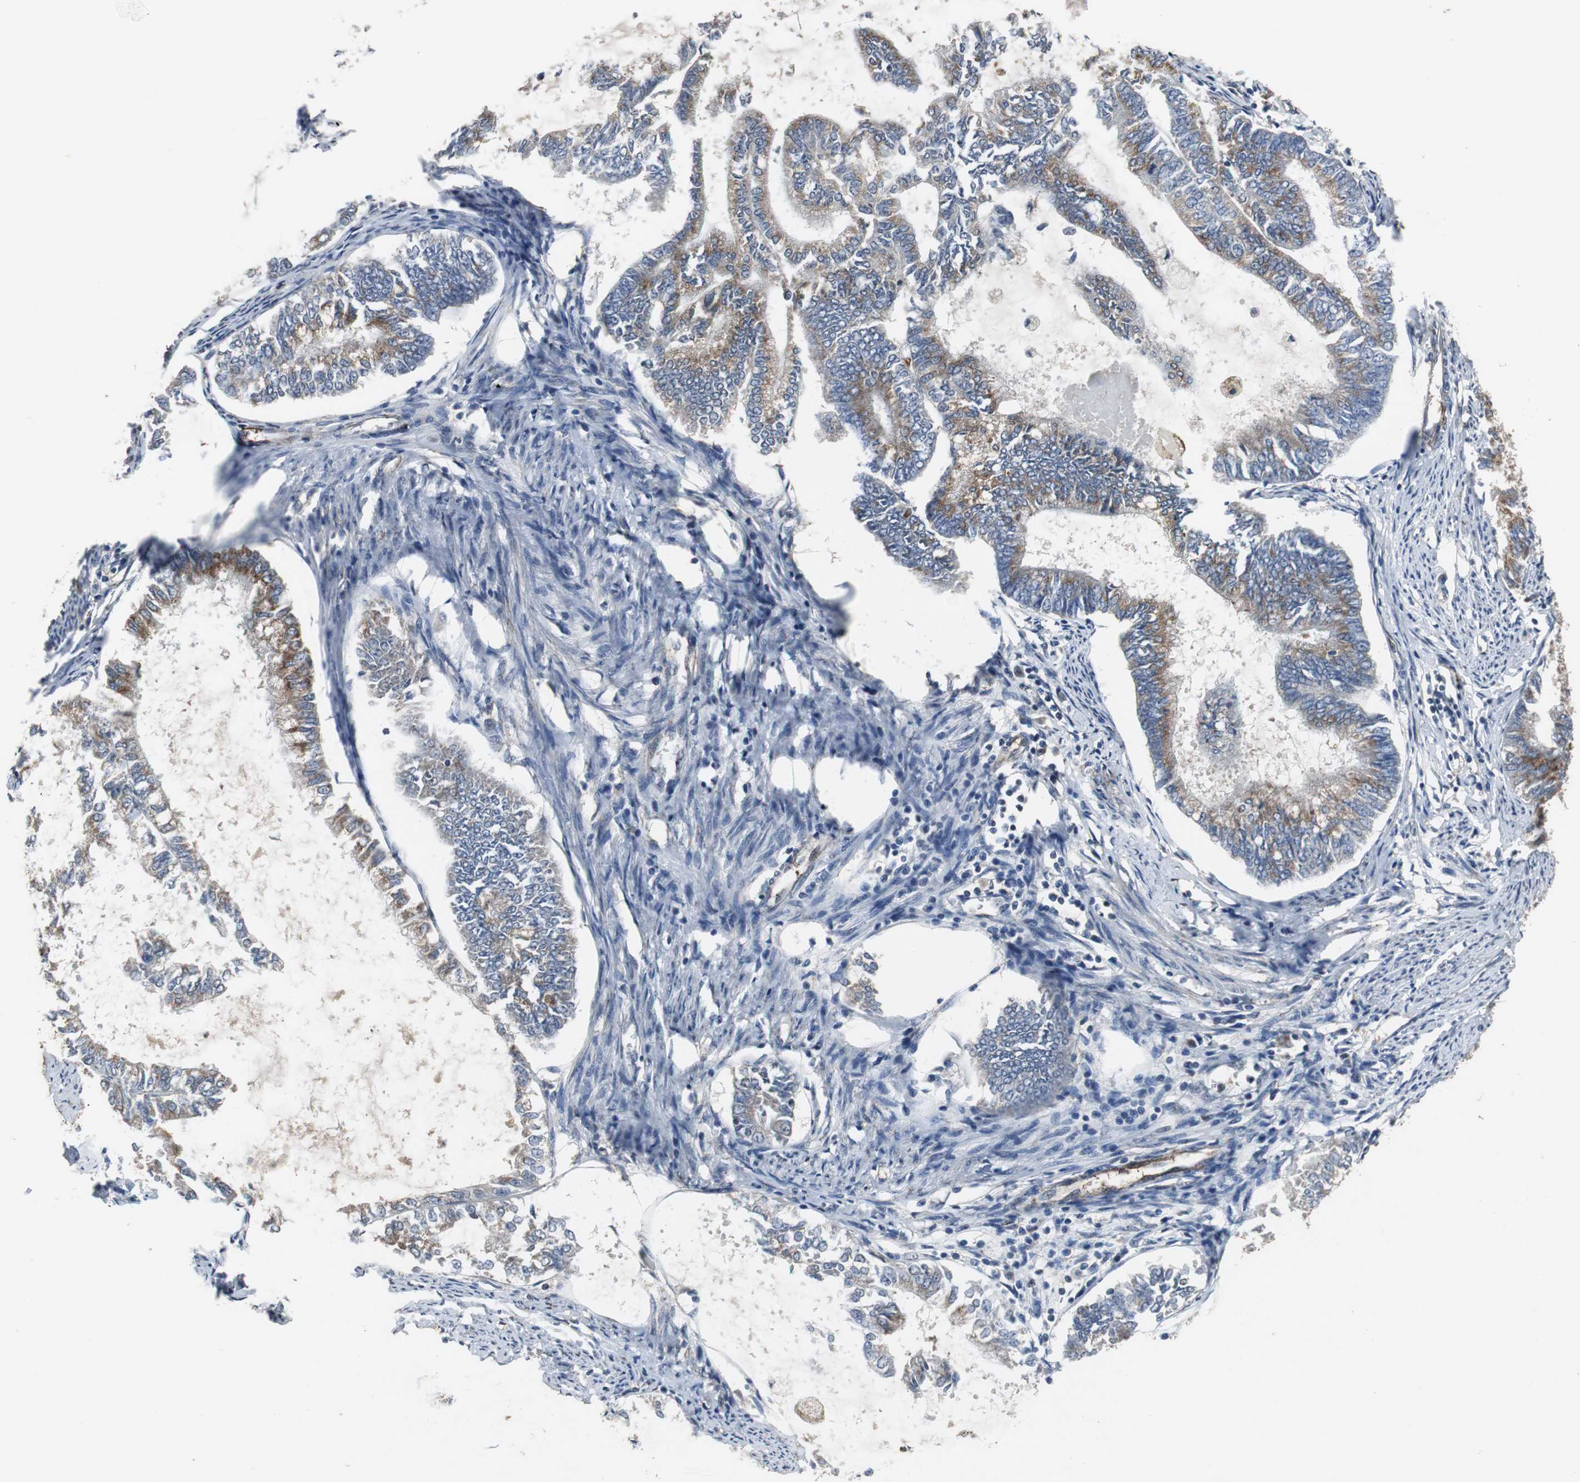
{"staining": {"intensity": "moderate", "quantity": ">75%", "location": "cytoplasmic/membranous"}, "tissue": "endometrial cancer", "cell_type": "Tumor cells", "image_type": "cancer", "snomed": [{"axis": "morphology", "description": "Adenocarcinoma, NOS"}, {"axis": "topography", "description": "Endometrium"}], "caption": "Immunohistochemistry (IHC) histopathology image of neoplastic tissue: human endometrial adenocarcinoma stained using IHC demonstrates medium levels of moderate protein expression localized specifically in the cytoplasmic/membranous of tumor cells, appearing as a cytoplasmic/membranous brown color.", "gene": "JTB", "patient": {"sex": "female", "age": 86}}